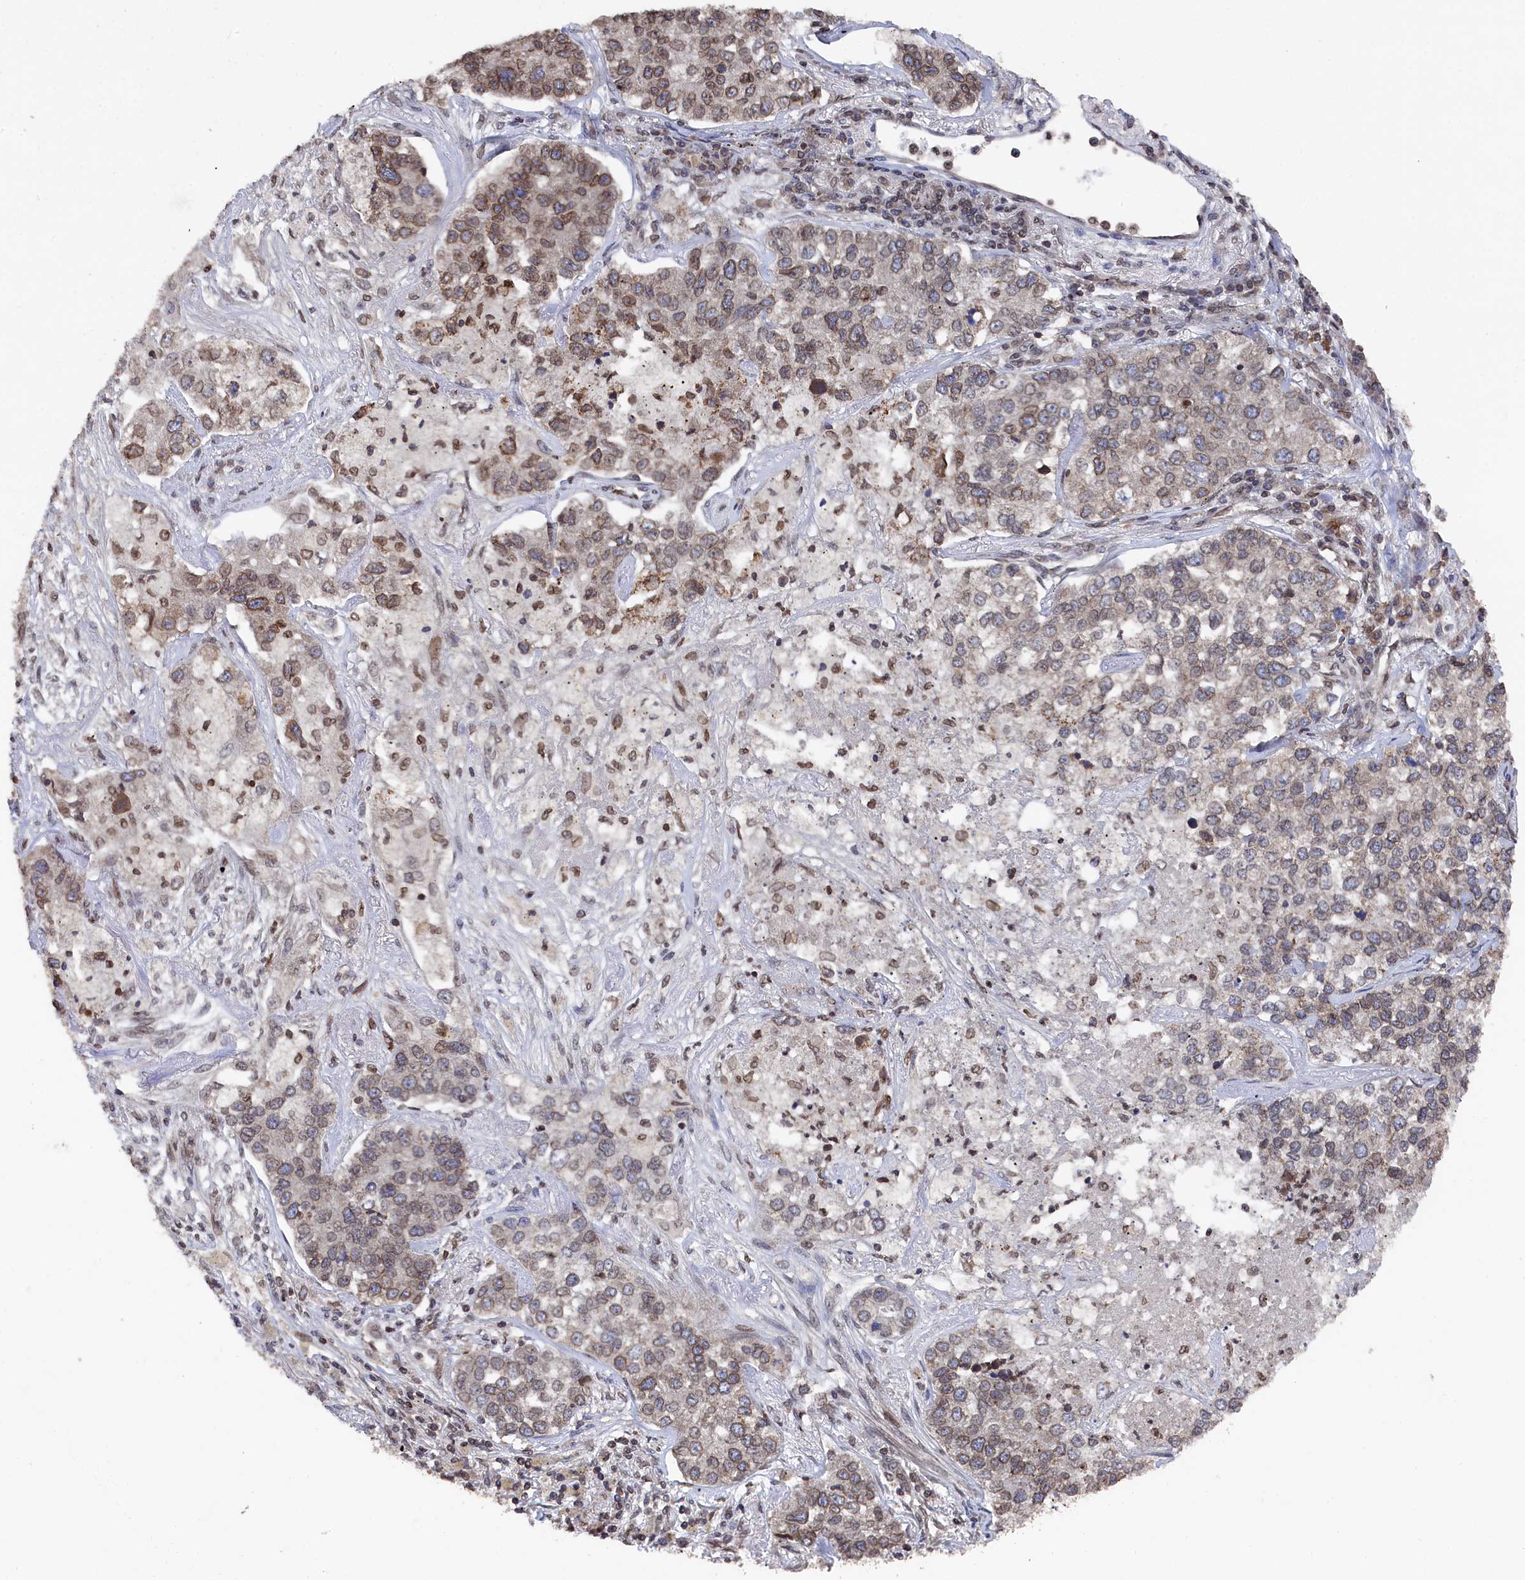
{"staining": {"intensity": "moderate", "quantity": ">75%", "location": "cytoplasmic/membranous,nuclear"}, "tissue": "lung cancer", "cell_type": "Tumor cells", "image_type": "cancer", "snomed": [{"axis": "morphology", "description": "Adenocarcinoma, NOS"}, {"axis": "topography", "description": "Lung"}], "caption": "Immunohistochemical staining of human adenocarcinoma (lung) exhibits moderate cytoplasmic/membranous and nuclear protein staining in approximately >75% of tumor cells.", "gene": "ANKEF1", "patient": {"sex": "male", "age": 49}}